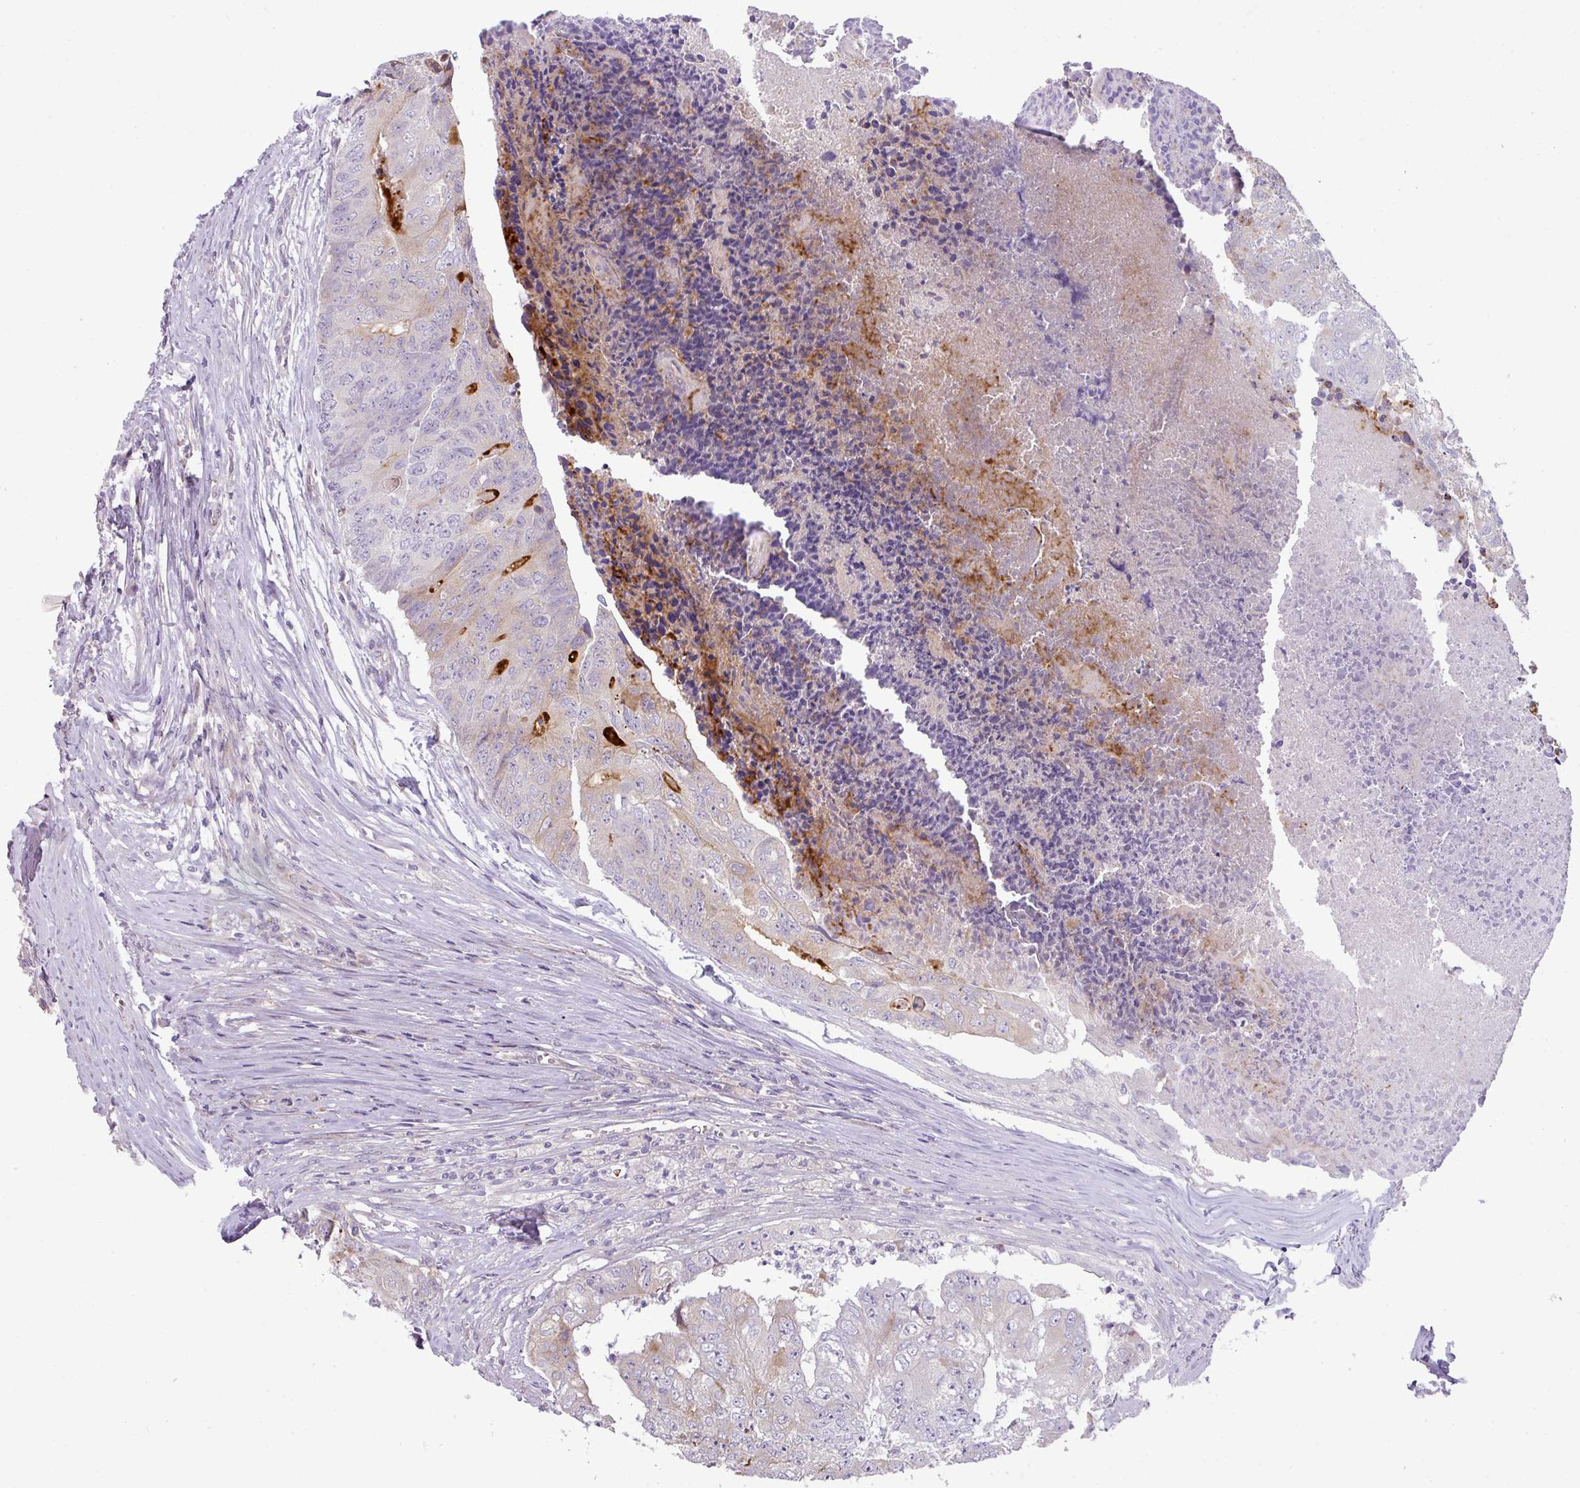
{"staining": {"intensity": "negative", "quantity": "none", "location": "none"}, "tissue": "colorectal cancer", "cell_type": "Tumor cells", "image_type": "cancer", "snomed": [{"axis": "morphology", "description": "Adenocarcinoma, NOS"}, {"axis": "topography", "description": "Colon"}], "caption": "Colorectal cancer (adenocarcinoma) stained for a protein using immunohistochemistry exhibits no expression tumor cells.", "gene": "PIK3R5", "patient": {"sex": "female", "age": 67}}